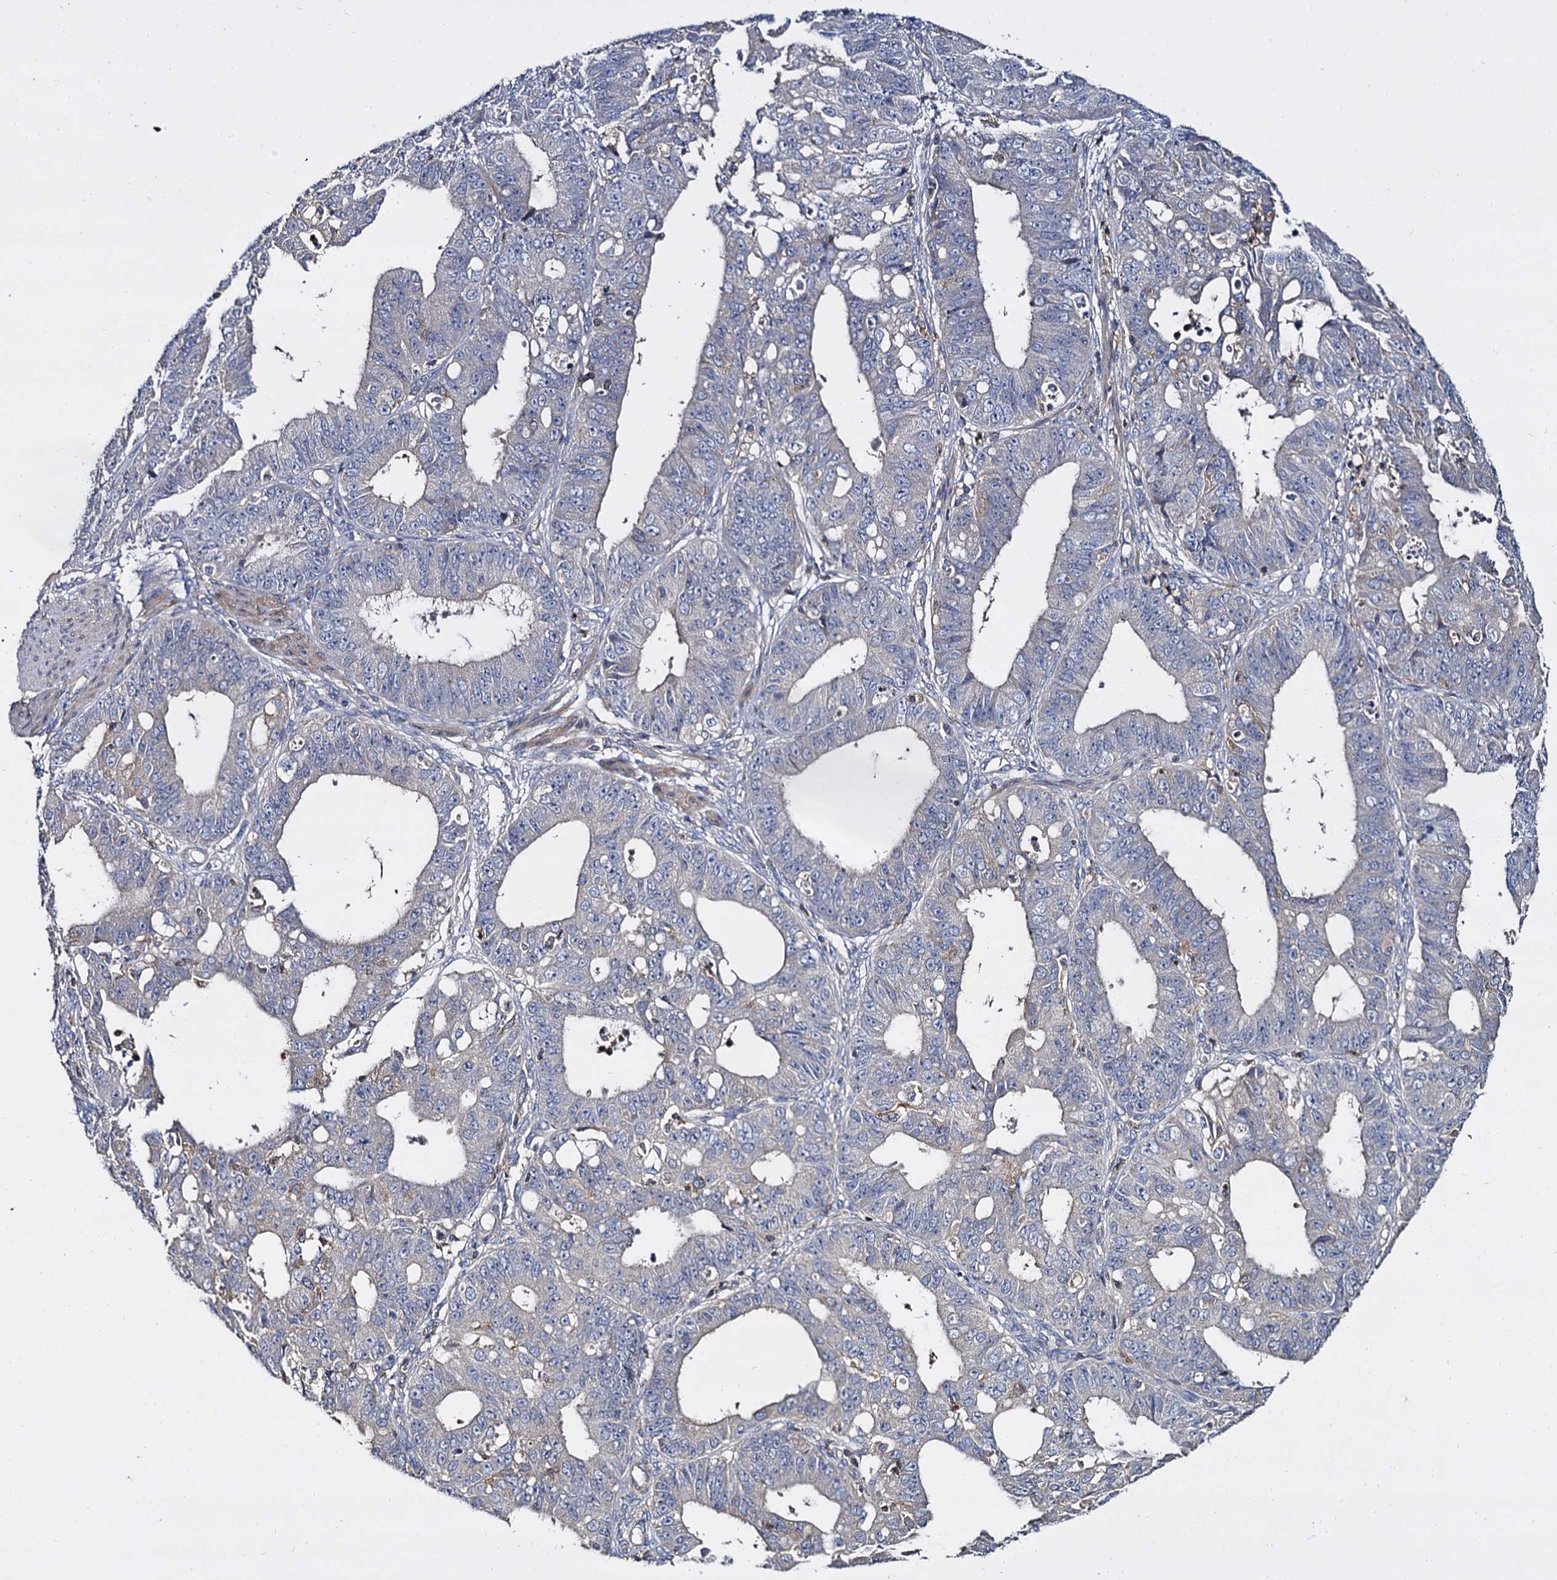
{"staining": {"intensity": "negative", "quantity": "none", "location": "none"}, "tissue": "ovarian cancer", "cell_type": "Tumor cells", "image_type": "cancer", "snomed": [{"axis": "morphology", "description": "Carcinoma, endometroid"}, {"axis": "topography", "description": "Appendix"}, {"axis": "topography", "description": "Ovary"}], "caption": "DAB (3,3'-diaminobenzidine) immunohistochemical staining of human ovarian cancer demonstrates no significant staining in tumor cells.", "gene": "ANKRD13A", "patient": {"sex": "female", "age": 42}}